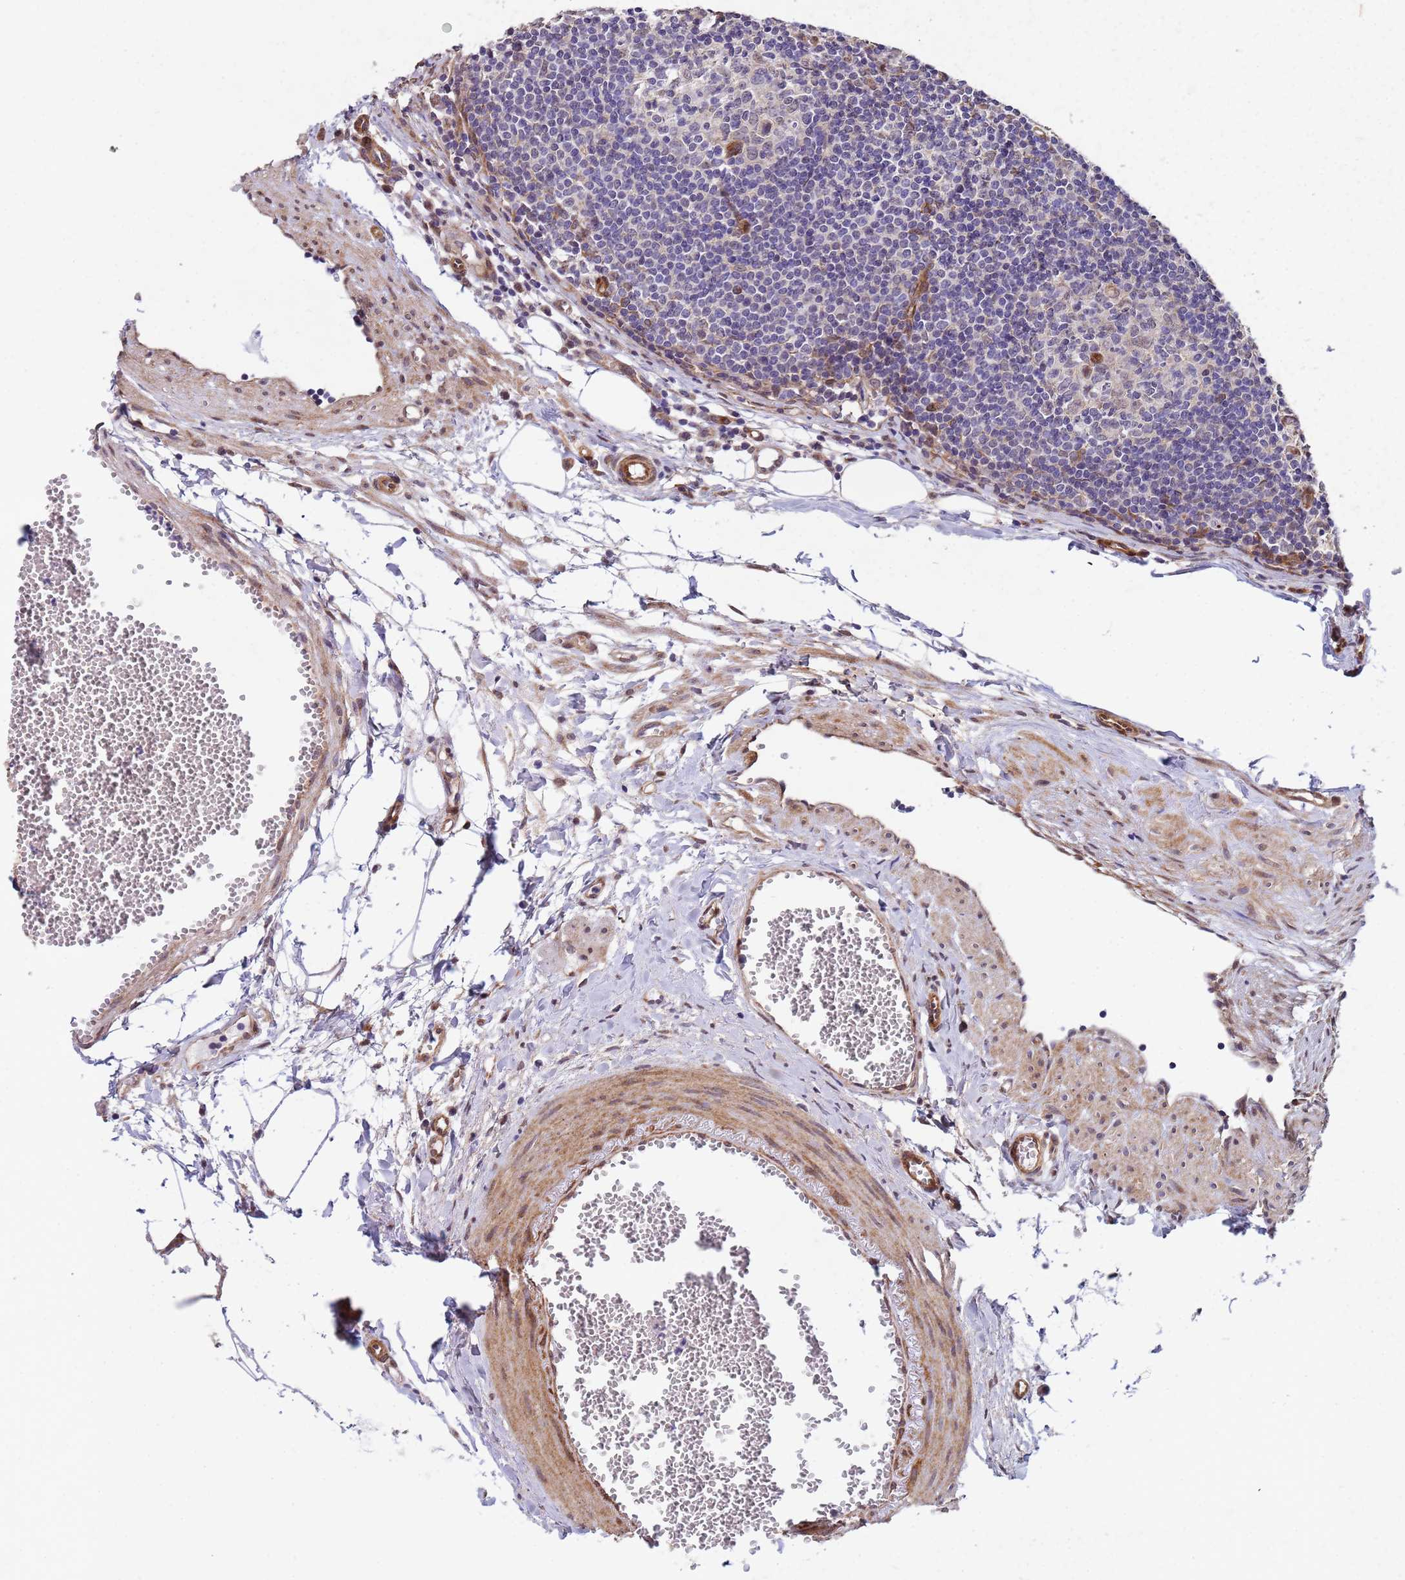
{"staining": {"intensity": "weak", "quantity": "25%-75%", "location": "cytoplasmic/membranous"}, "tissue": "lymph node", "cell_type": "Germinal center cells", "image_type": "normal", "snomed": [{"axis": "morphology", "description": "Normal tissue, NOS"}, {"axis": "topography", "description": "Lymph node"}], "caption": "Weak cytoplasmic/membranous protein positivity is appreciated in about 25%-75% of germinal center cells in lymph node. (brown staining indicates protein expression, while blue staining denotes nuclei).", "gene": "TRIP6", "patient": {"sex": "female", "age": 27}}